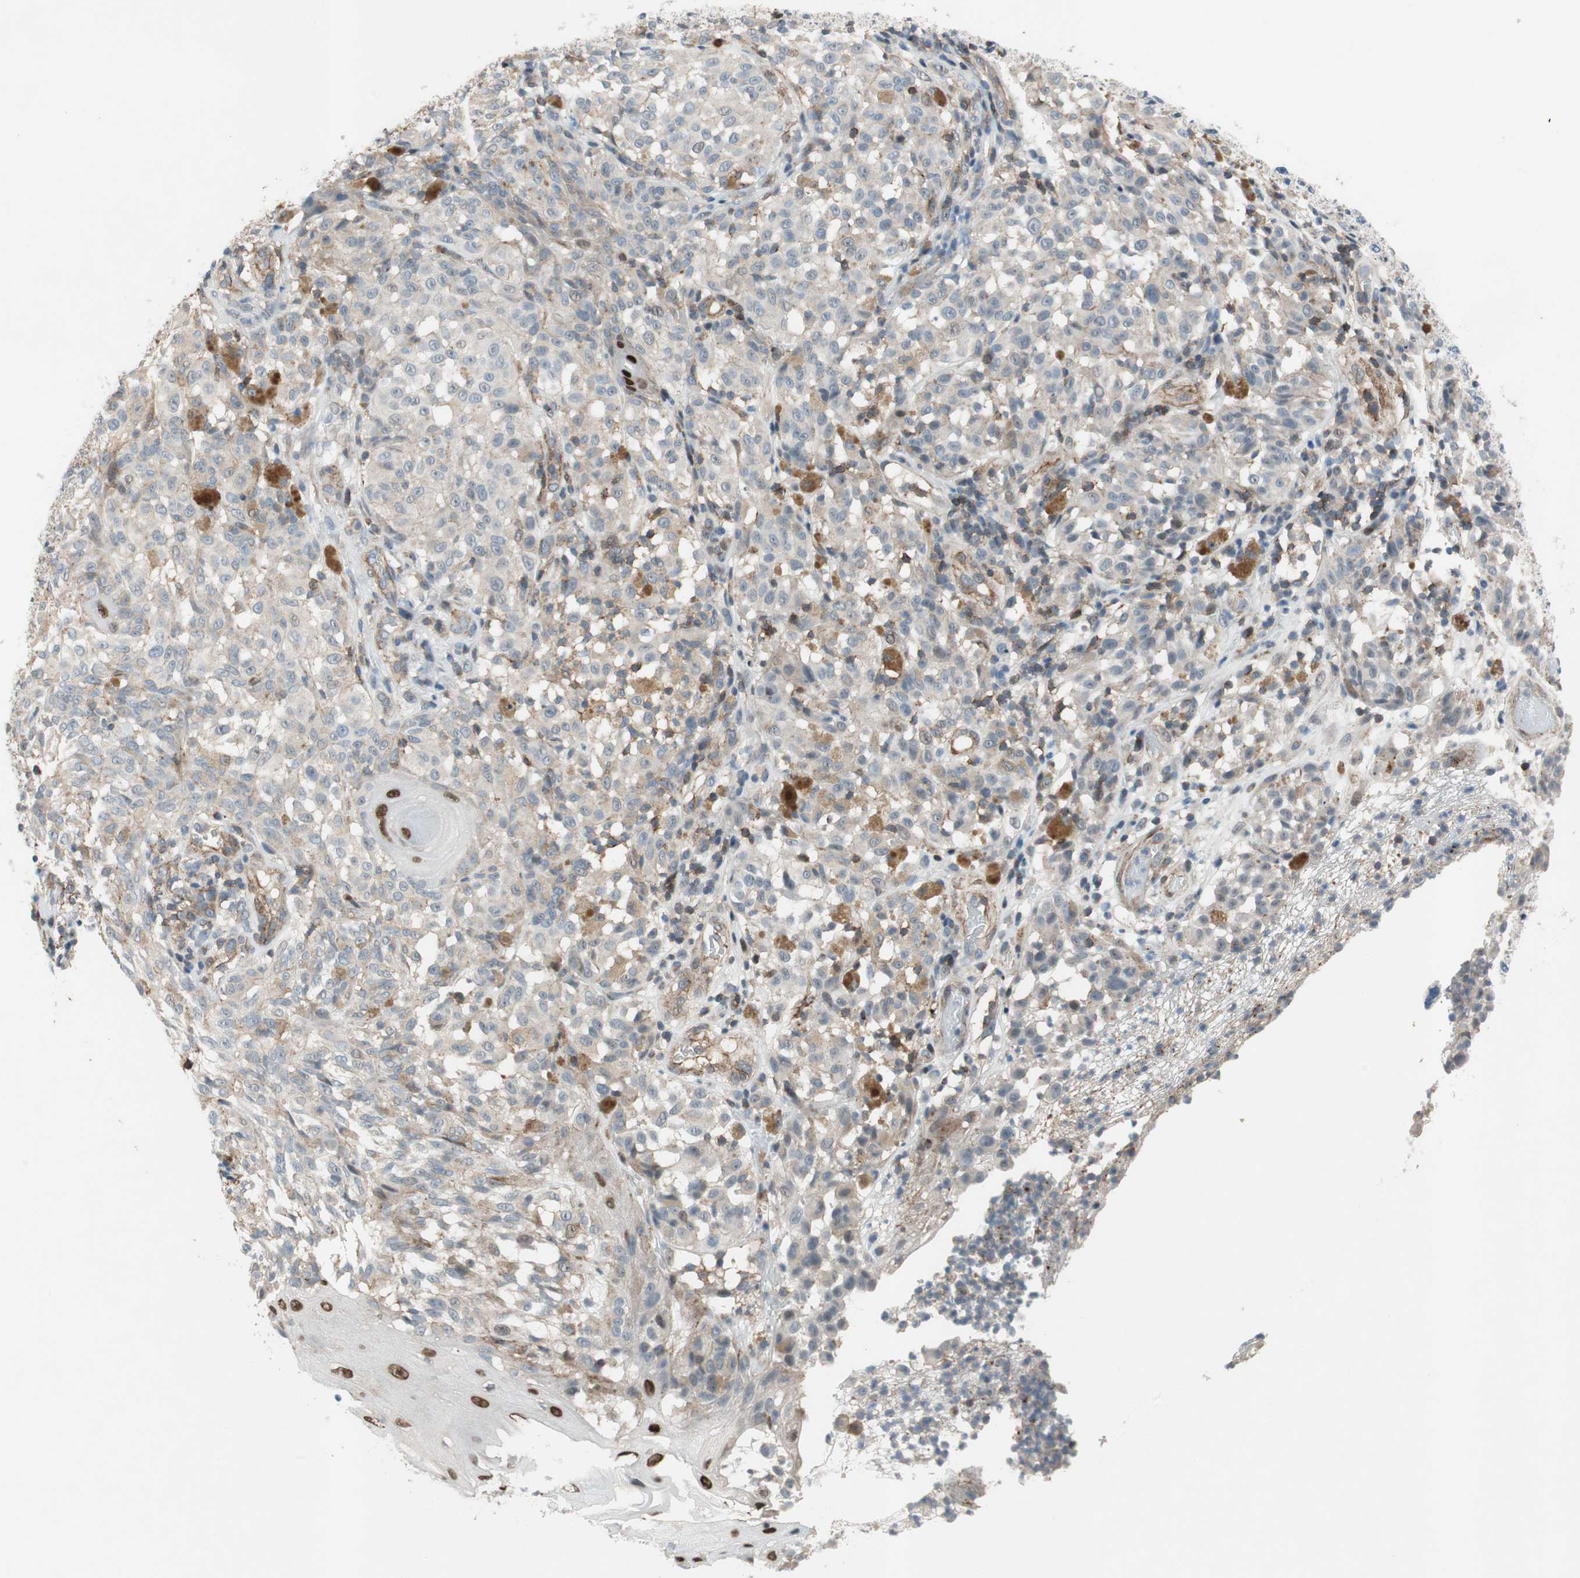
{"staining": {"intensity": "weak", "quantity": "25%-75%", "location": "cytoplasmic/membranous"}, "tissue": "melanoma", "cell_type": "Tumor cells", "image_type": "cancer", "snomed": [{"axis": "morphology", "description": "Malignant melanoma, NOS"}, {"axis": "topography", "description": "Skin"}], "caption": "Tumor cells show low levels of weak cytoplasmic/membranous expression in approximately 25%-75% of cells in melanoma. Nuclei are stained in blue.", "gene": "GRHL1", "patient": {"sex": "female", "age": 46}}